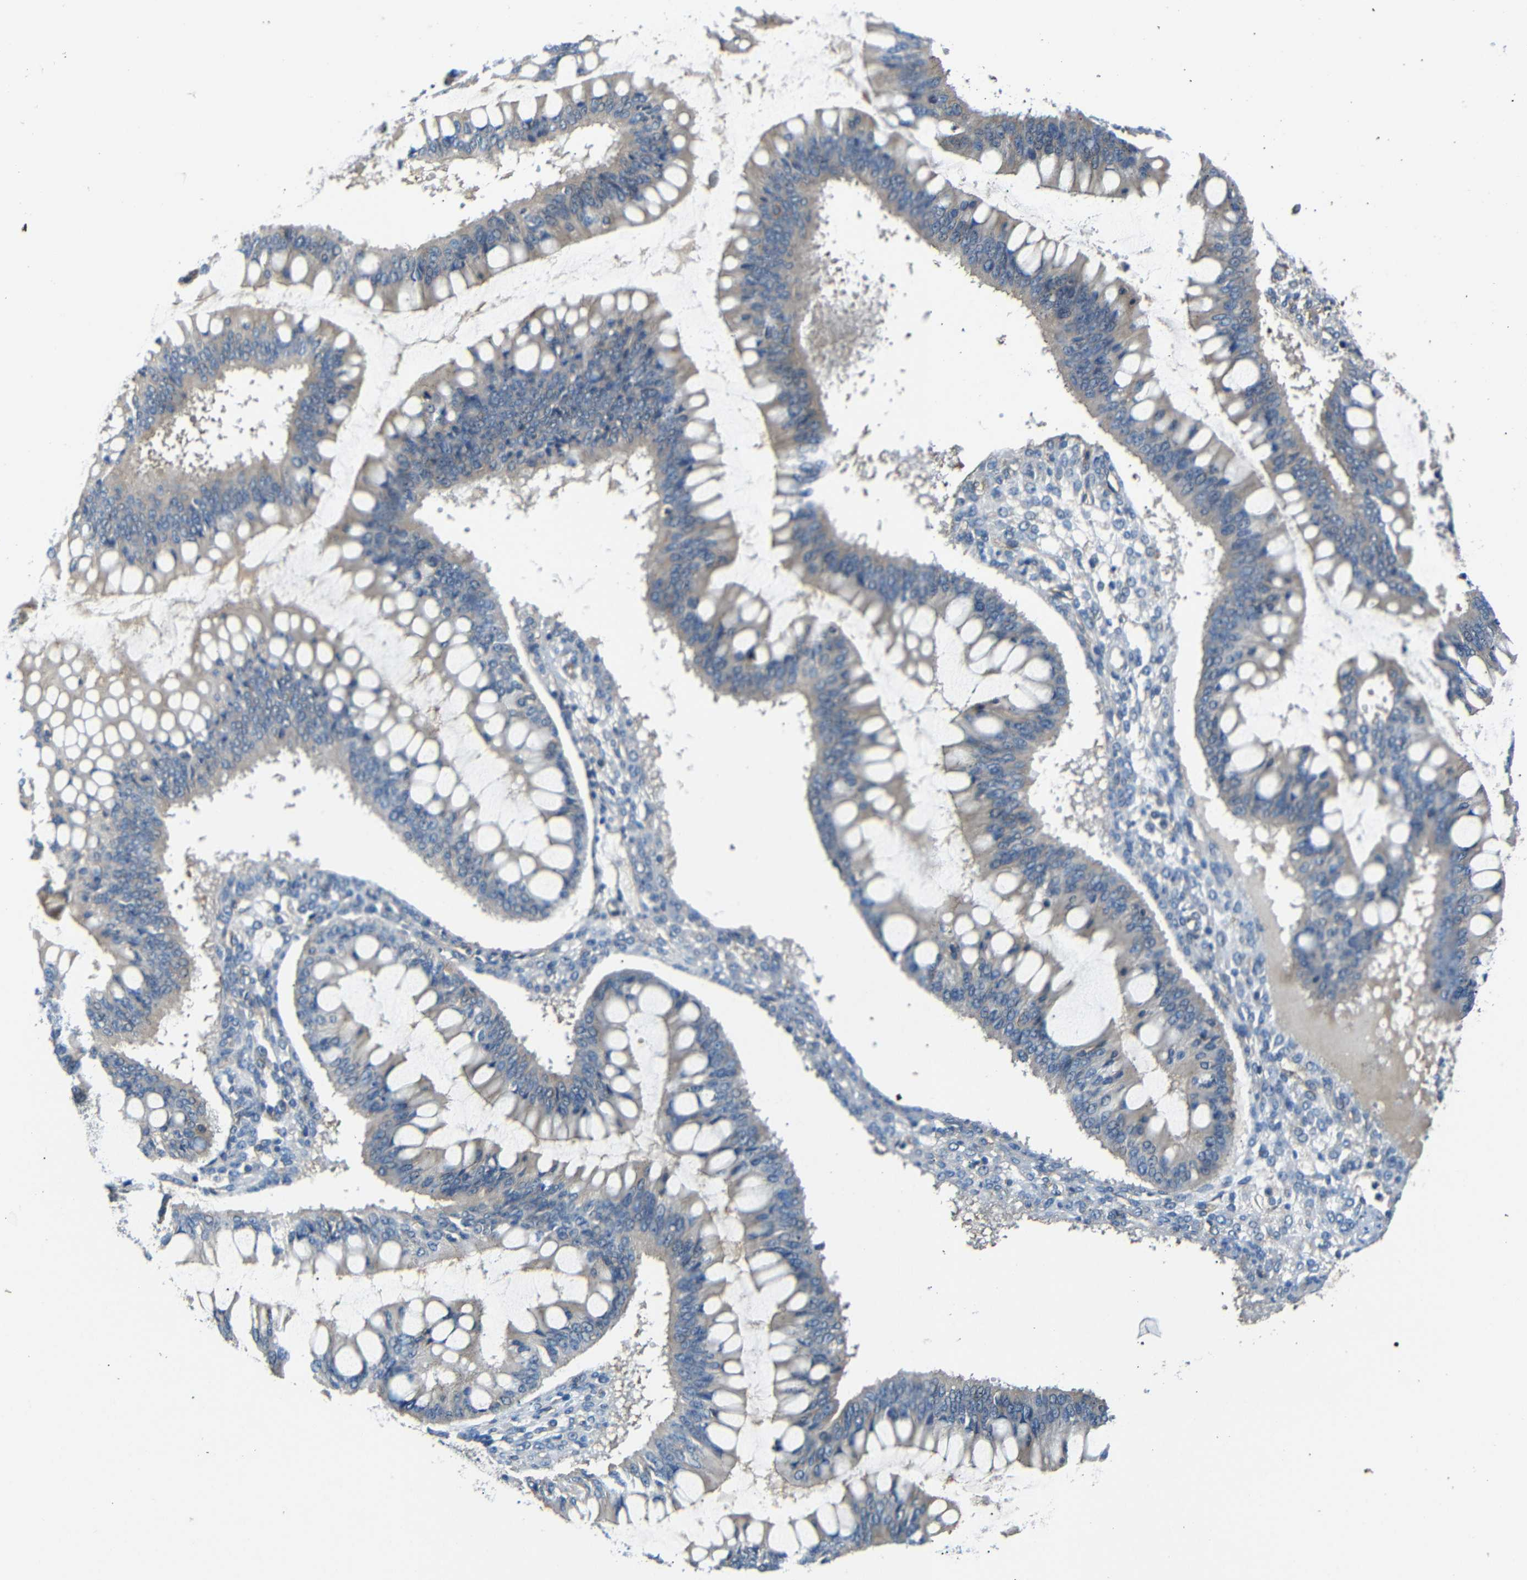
{"staining": {"intensity": "weak", "quantity": ">75%", "location": "cytoplasmic/membranous"}, "tissue": "ovarian cancer", "cell_type": "Tumor cells", "image_type": "cancer", "snomed": [{"axis": "morphology", "description": "Cystadenocarcinoma, mucinous, NOS"}, {"axis": "topography", "description": "Ovary"}], "caption": "Ovarian cancer (mucinous cystadenocarcinoma) stained for a protein displays weak cytoplasmic/membranous positivity in tumor cells.", "gene": "MYO1B", "patient": {"sex": "female", "age": 73}}